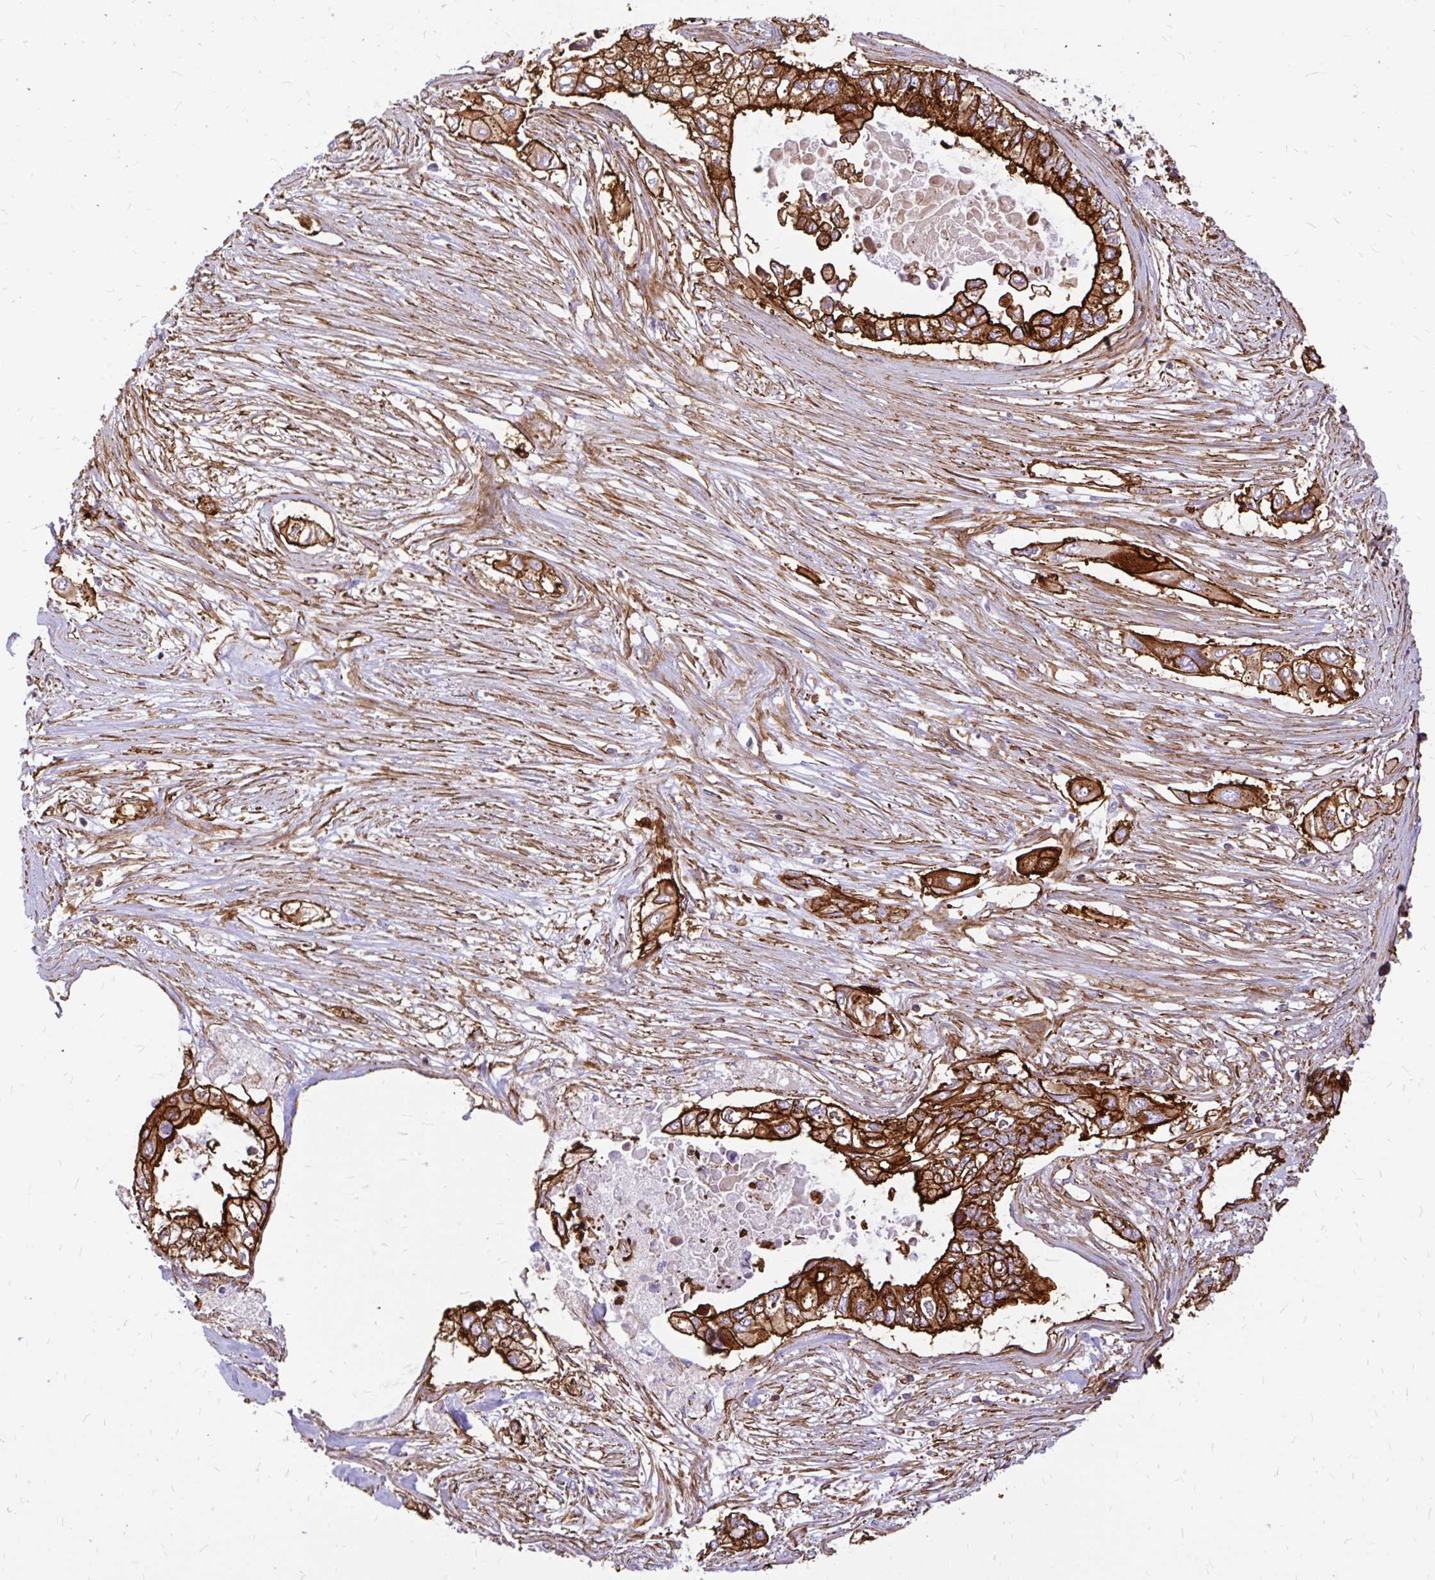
{"staining": {"intensity": "strong", "quantity": ">75%", "location": "cytoplasmic/membranous"}, "tissue": "pancreatic cancer", "cell_type": "Tumor cells", "image_type": "cancer", "snomed": [{"axis": "morphology", "description": "Adenocarcinoma, NOS"}, {"axis": "topography", "description": "Pancreas"}], "caption": "A histopathology image of human pancreatic cancer (adenocarcinoma) stained for a protein displays strong cytoplasmic/membranous brown staining in tumor cells.", "gene": "MAP1LC3B", "patient": {"sex": "female", "age": 63}}